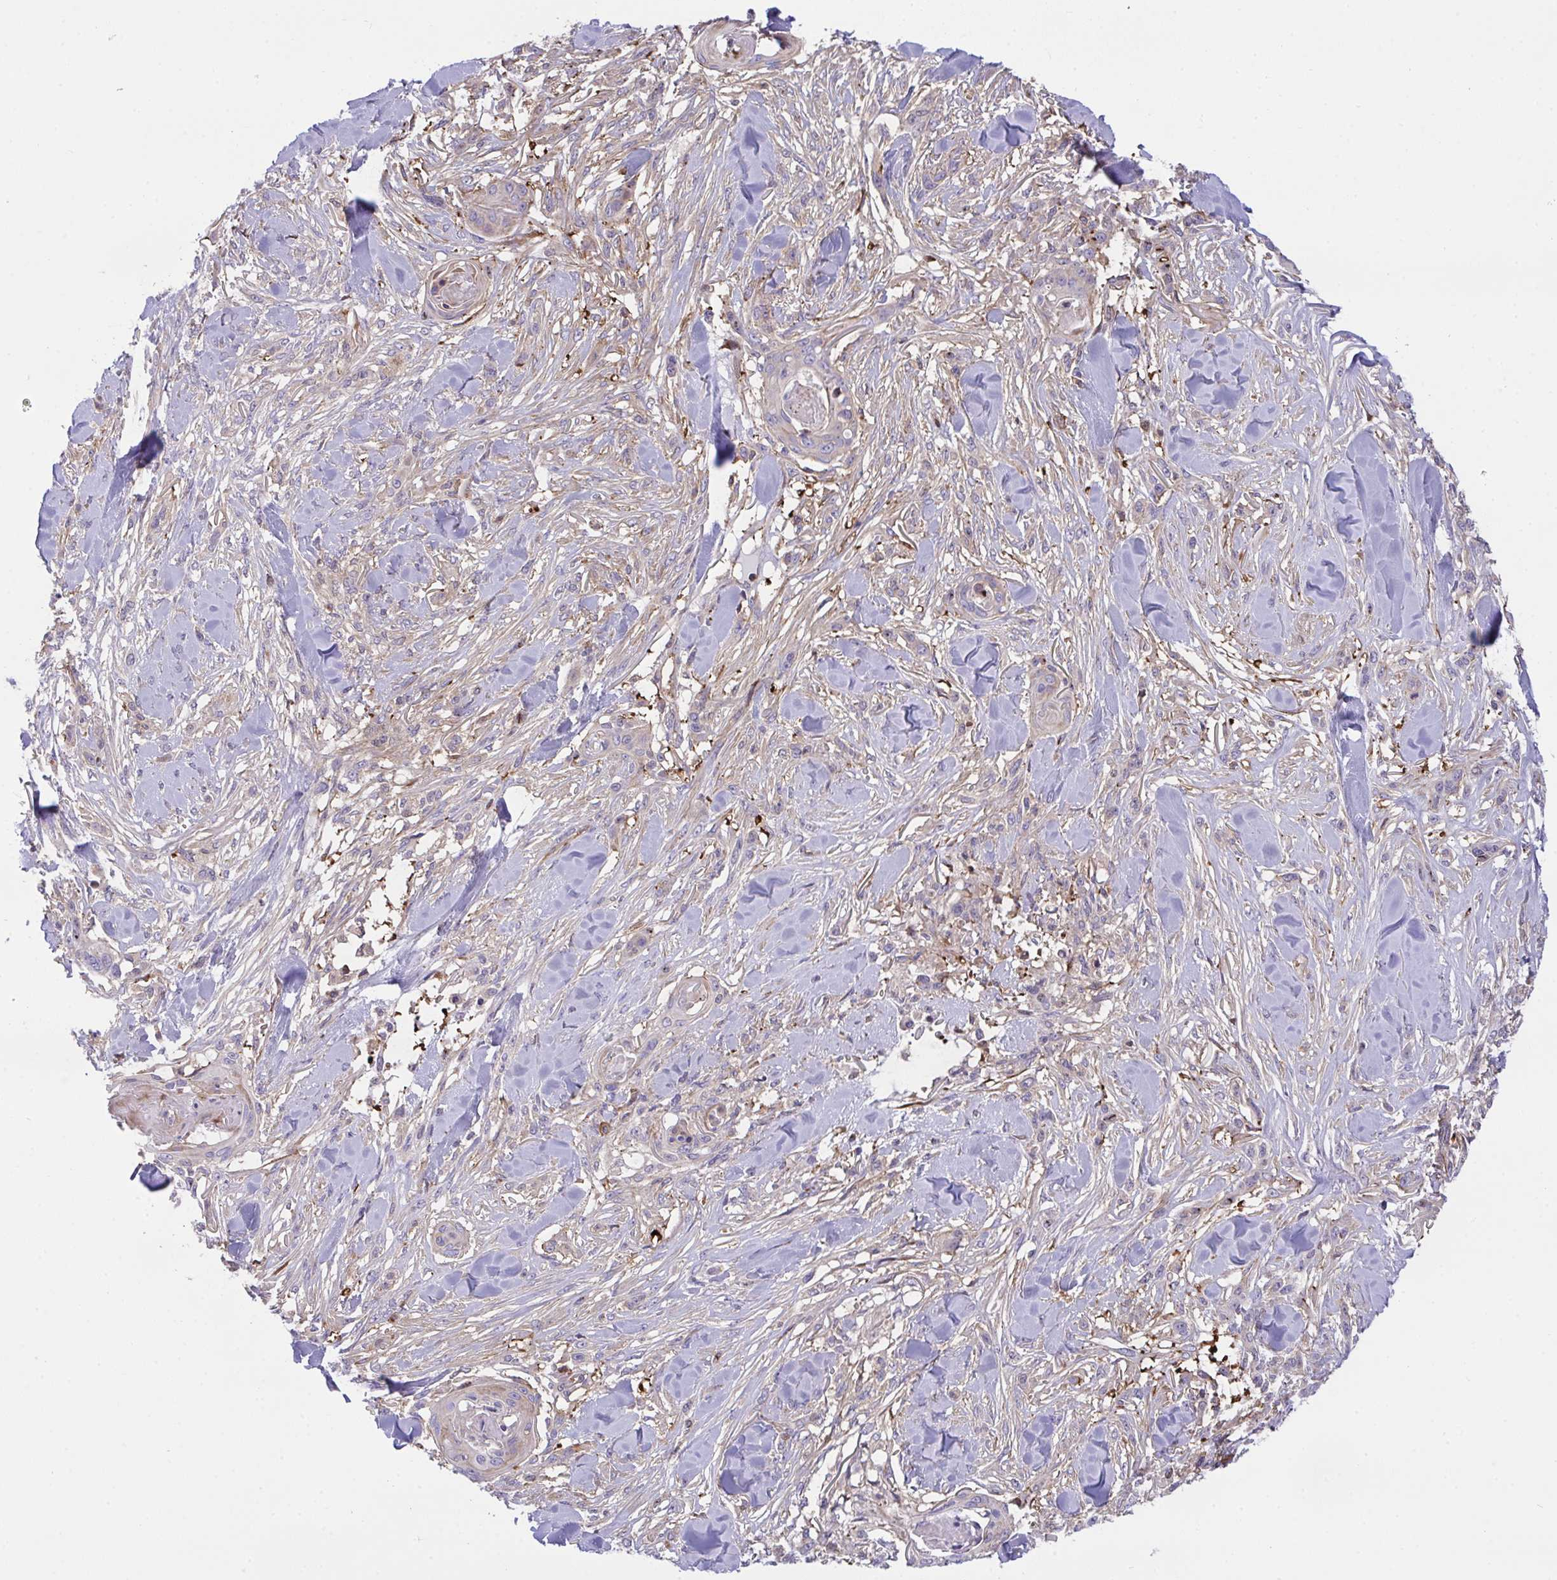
{"staining": {"intensity": "weak", "quantity": "<25%", "location": "cytoplasmic/membranous"}, "tissue": "skin cancer", "cell_type": "Tumor cells", "image_type": "cancer", "snomed": [{"axis": "morphology", "description": "Squamous cell carcinoma, NOS"}, {"axis": "topography", "description": "Skin"}], "caption": "Tumor cells show no significant protein positivity in skin cancer.", "gene": "PPIH", "patient": {"sex": "female", "age": 59}}